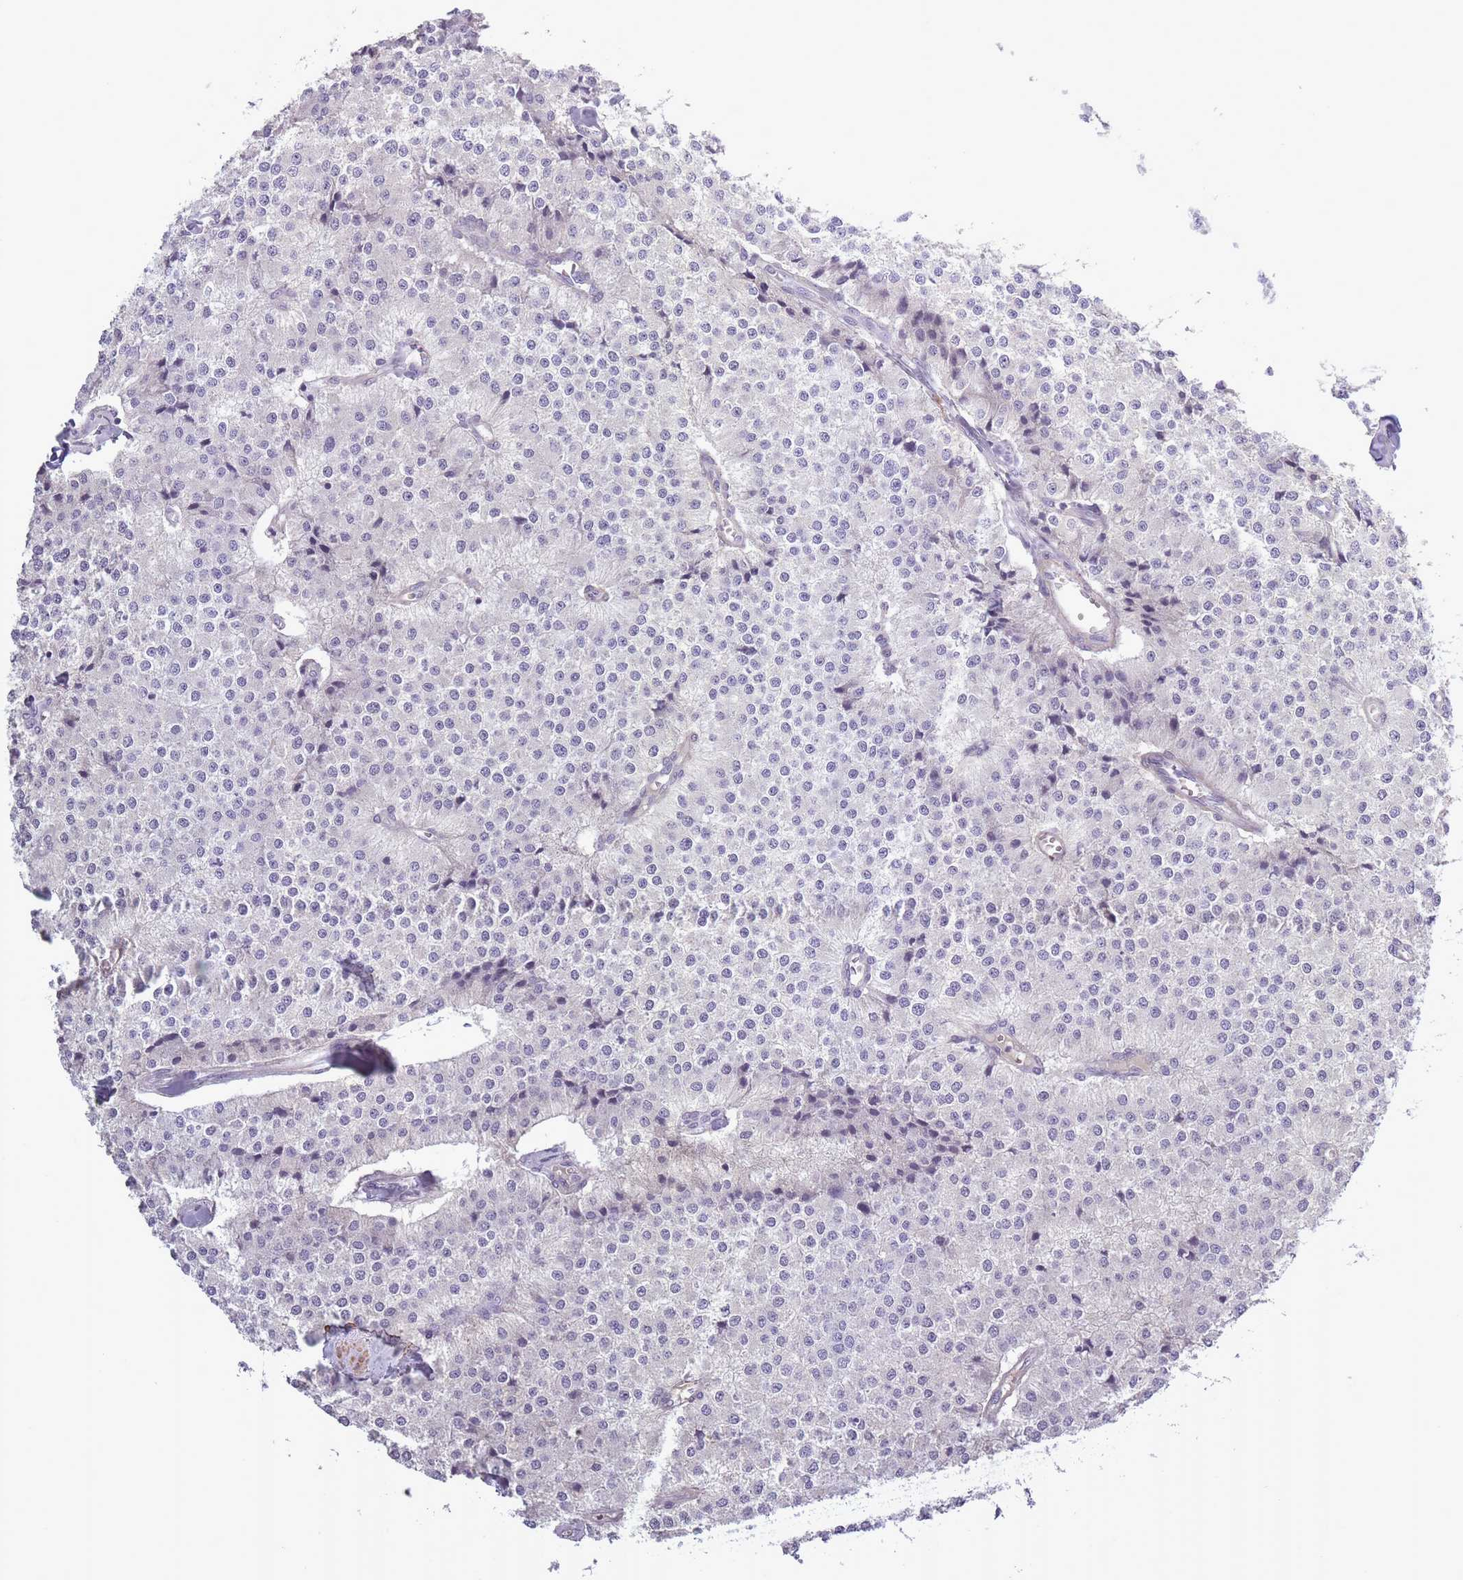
{"staining": {"intensity": "negative", "quantity": "none", "location": "none"}, "tissue": "carcinoid", "cell_type": "Tumor cells", "image_type": "cancer", "snomed": [{"axis": "morphology", "description": "Carcinoid, malignant, NOS"}, {"axis": "topography", "description": "Colon"}], "caption": "Tumor cells are negative for brown protein staining in carcinoid (malignant).", "gene": "SLC8A2", "patient": {"sex": "female", "age": 52}}